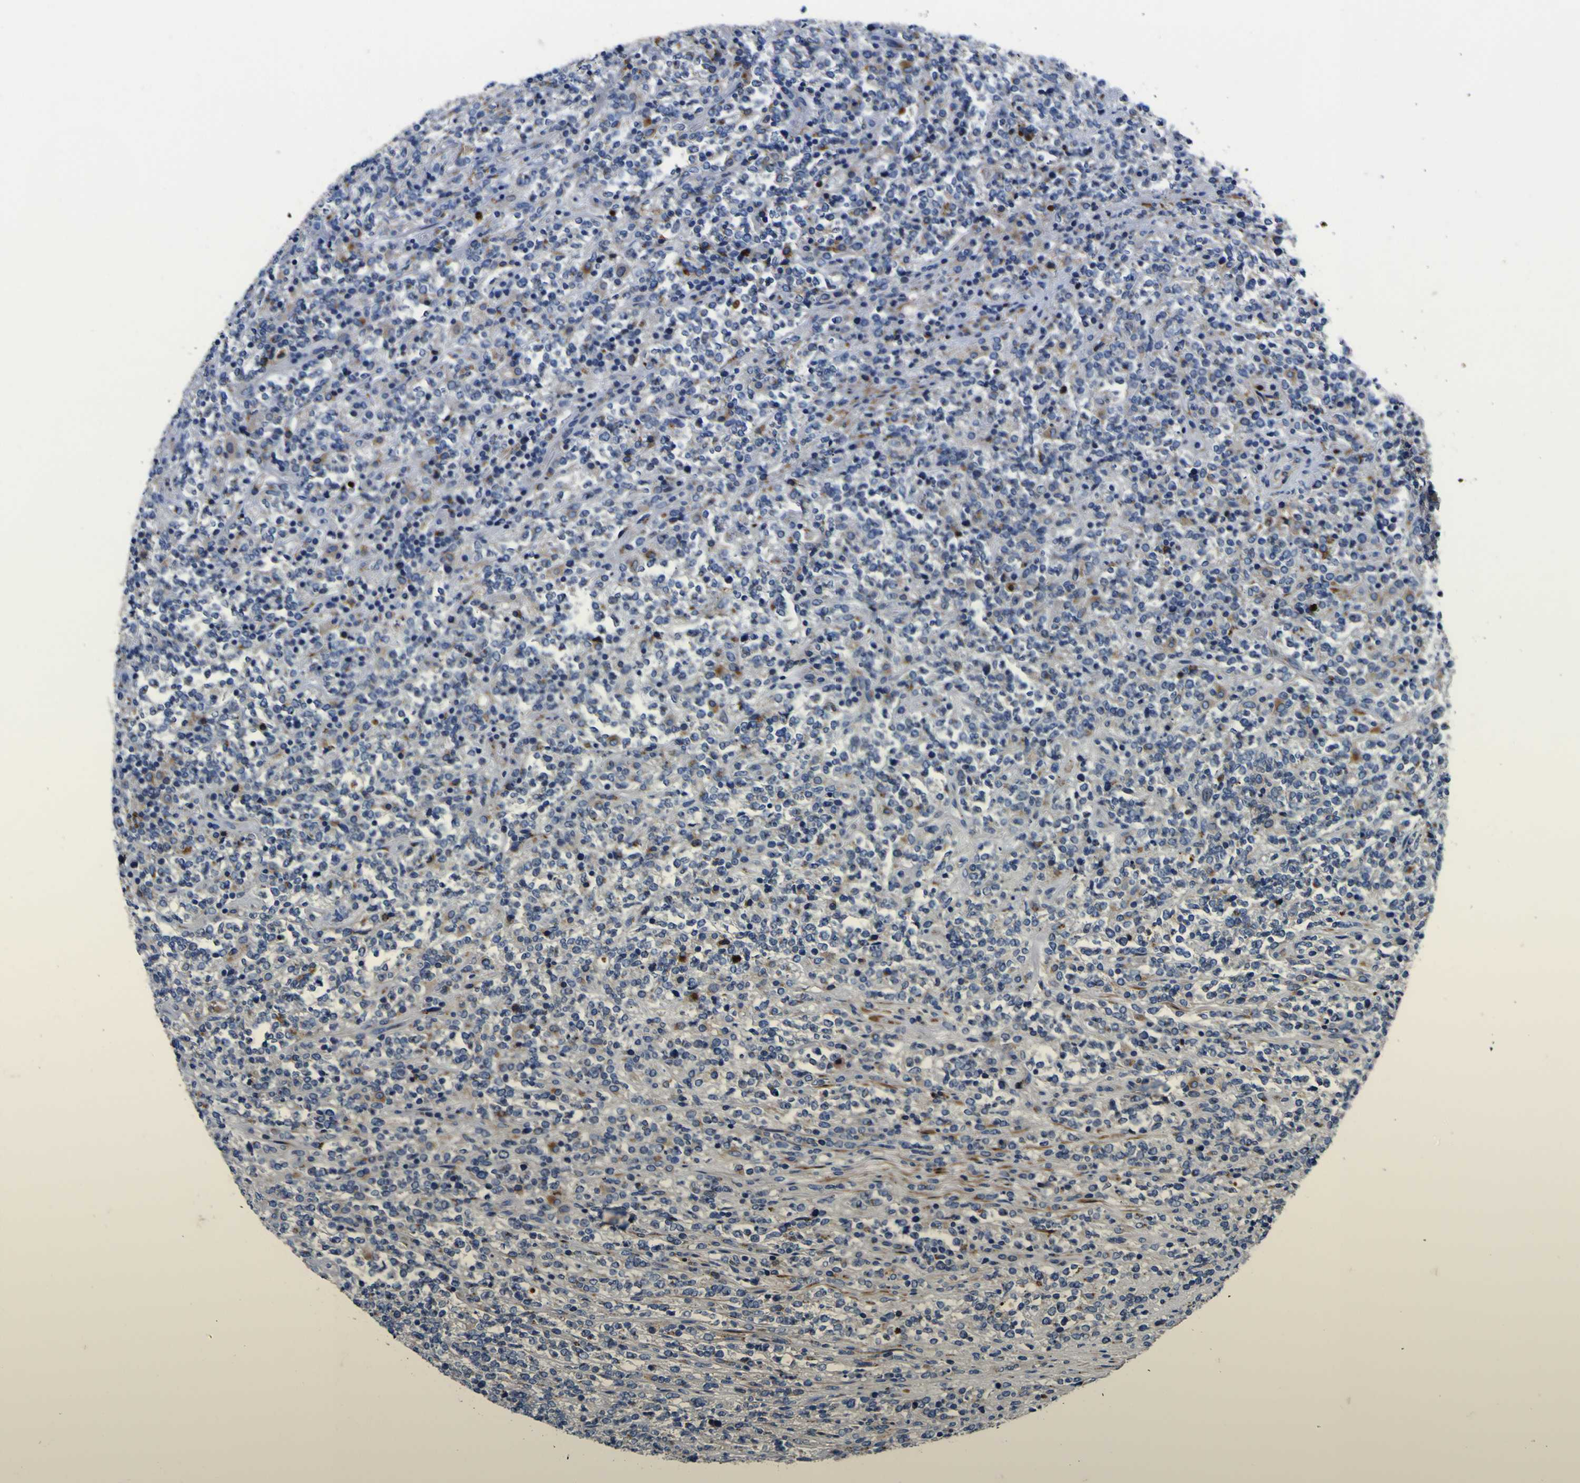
{"staining": {"intensity": "moderate", "quantity": "<25%", "location": "cytoplasmic/membranous"}, "tissue": "lymphoma", "cell_type": "Tumor cells", "image_type": "cancer", "snomed": [{"axis": "morphology", "description": "Malignant lymphoma, non-Hodgkin's type, High grade"}, {"axis": "topography", "description": "Soft tissue"}], "caption": "Protein staining by IHC reveals moderate cytoplasmic/membranous expression in about <25% of tumor cells in lymphoma.", "gene": "COA1", "patient": {"sex": "male", "age": 18}}